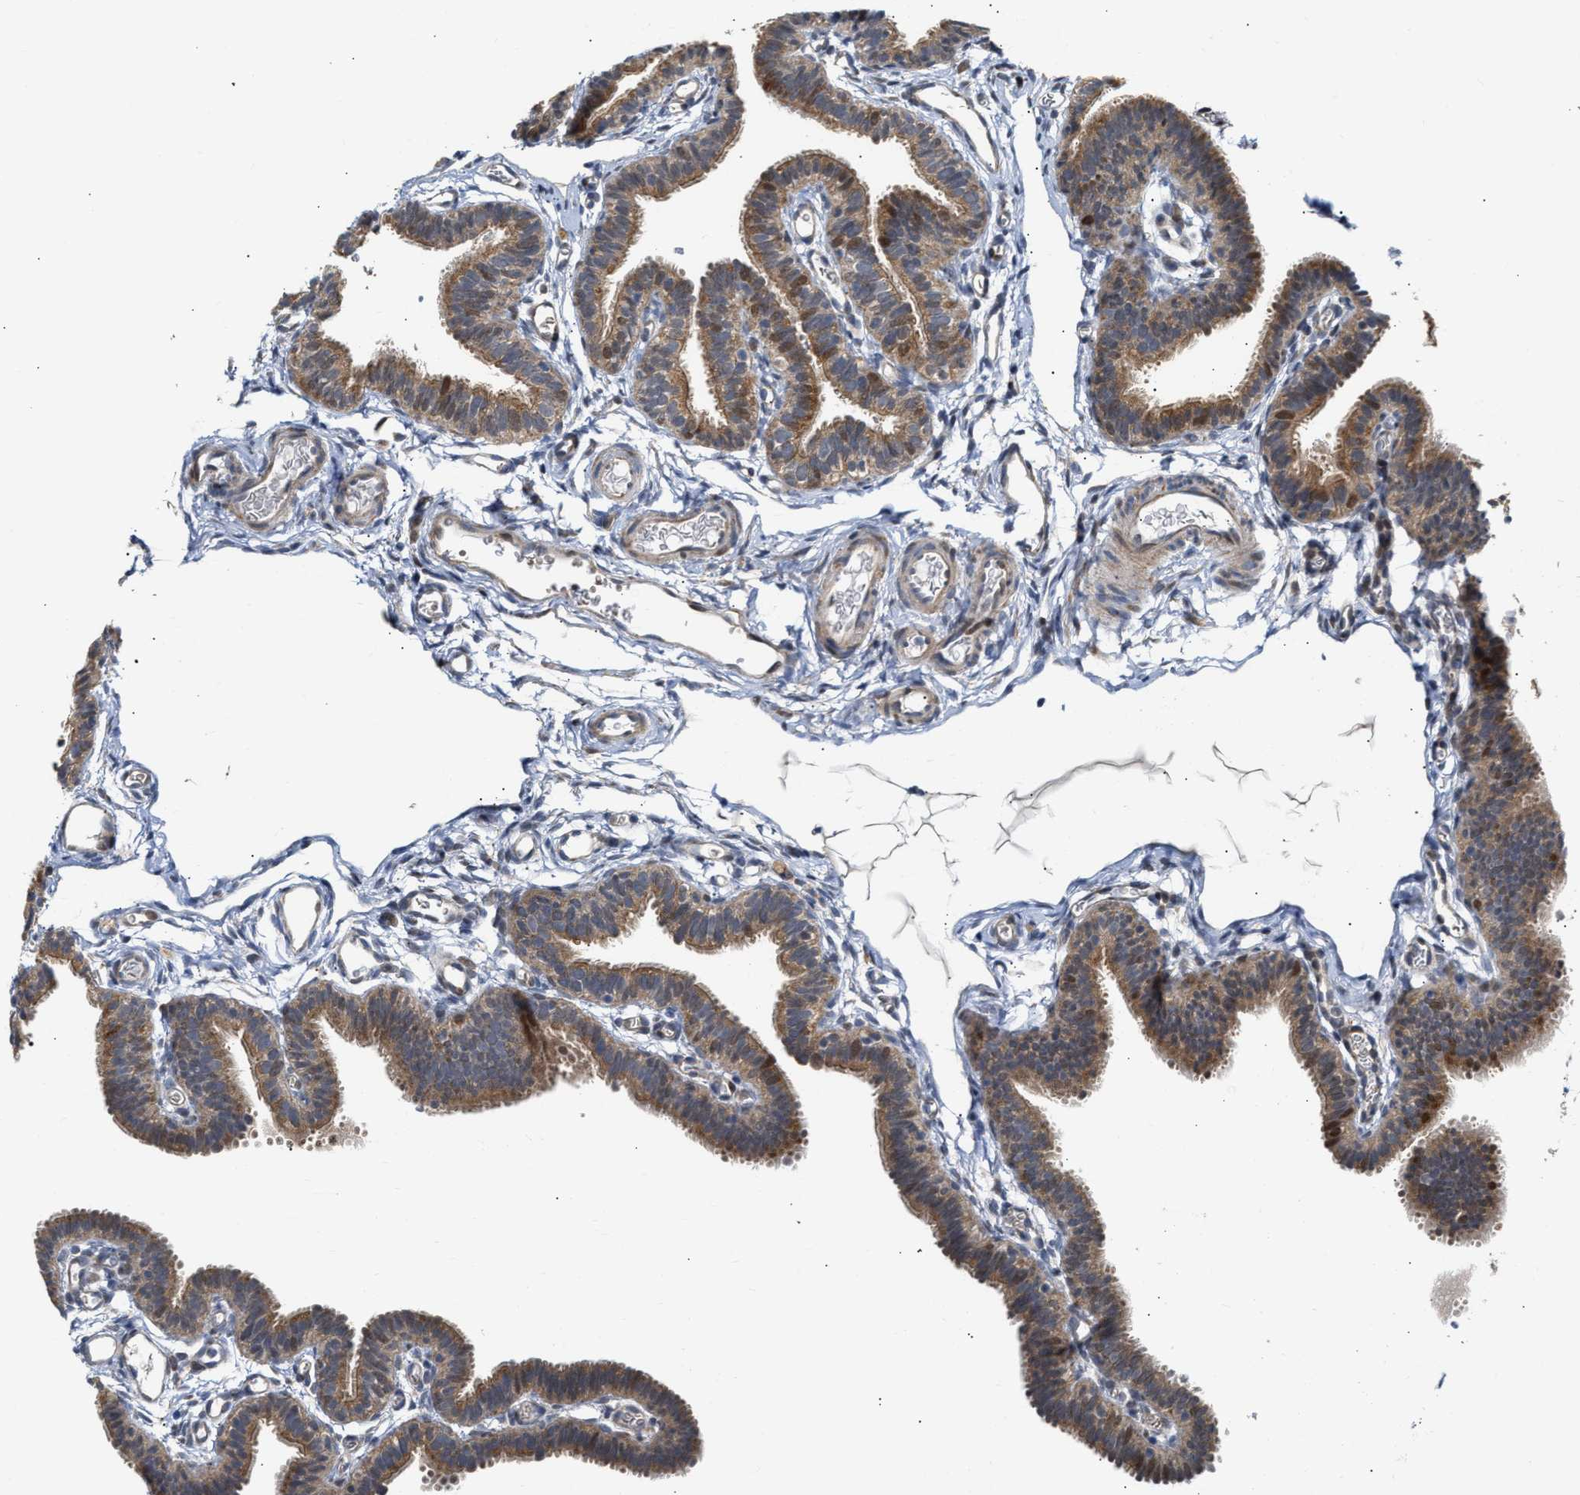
{"staining": {"intensity": "moderate", "quantity": ">75%", "location": "cytoplasmic/membranous"}, "tissue": "fallopian tube", "cell_type": "Glandular cells", "image_type": "normal", "snomed": [{"axis": "morphology", "description": "Normal tissue, NOS"}, {"axis": "topography", "description": "Fallopian tube"}, {"axis": "topography", "description": "Placenta"}], "caption": "This micrograph exhibits benign fallopian tube stained with immunohistochemistry to label a protein in brown. The cytoplasmic/membranous of glandular cells show moderate positivity for the protein. Nuclei are counter-stained blue.", "gene": "DEPTOR", "patient": {"sex": "female", "age": 34}}